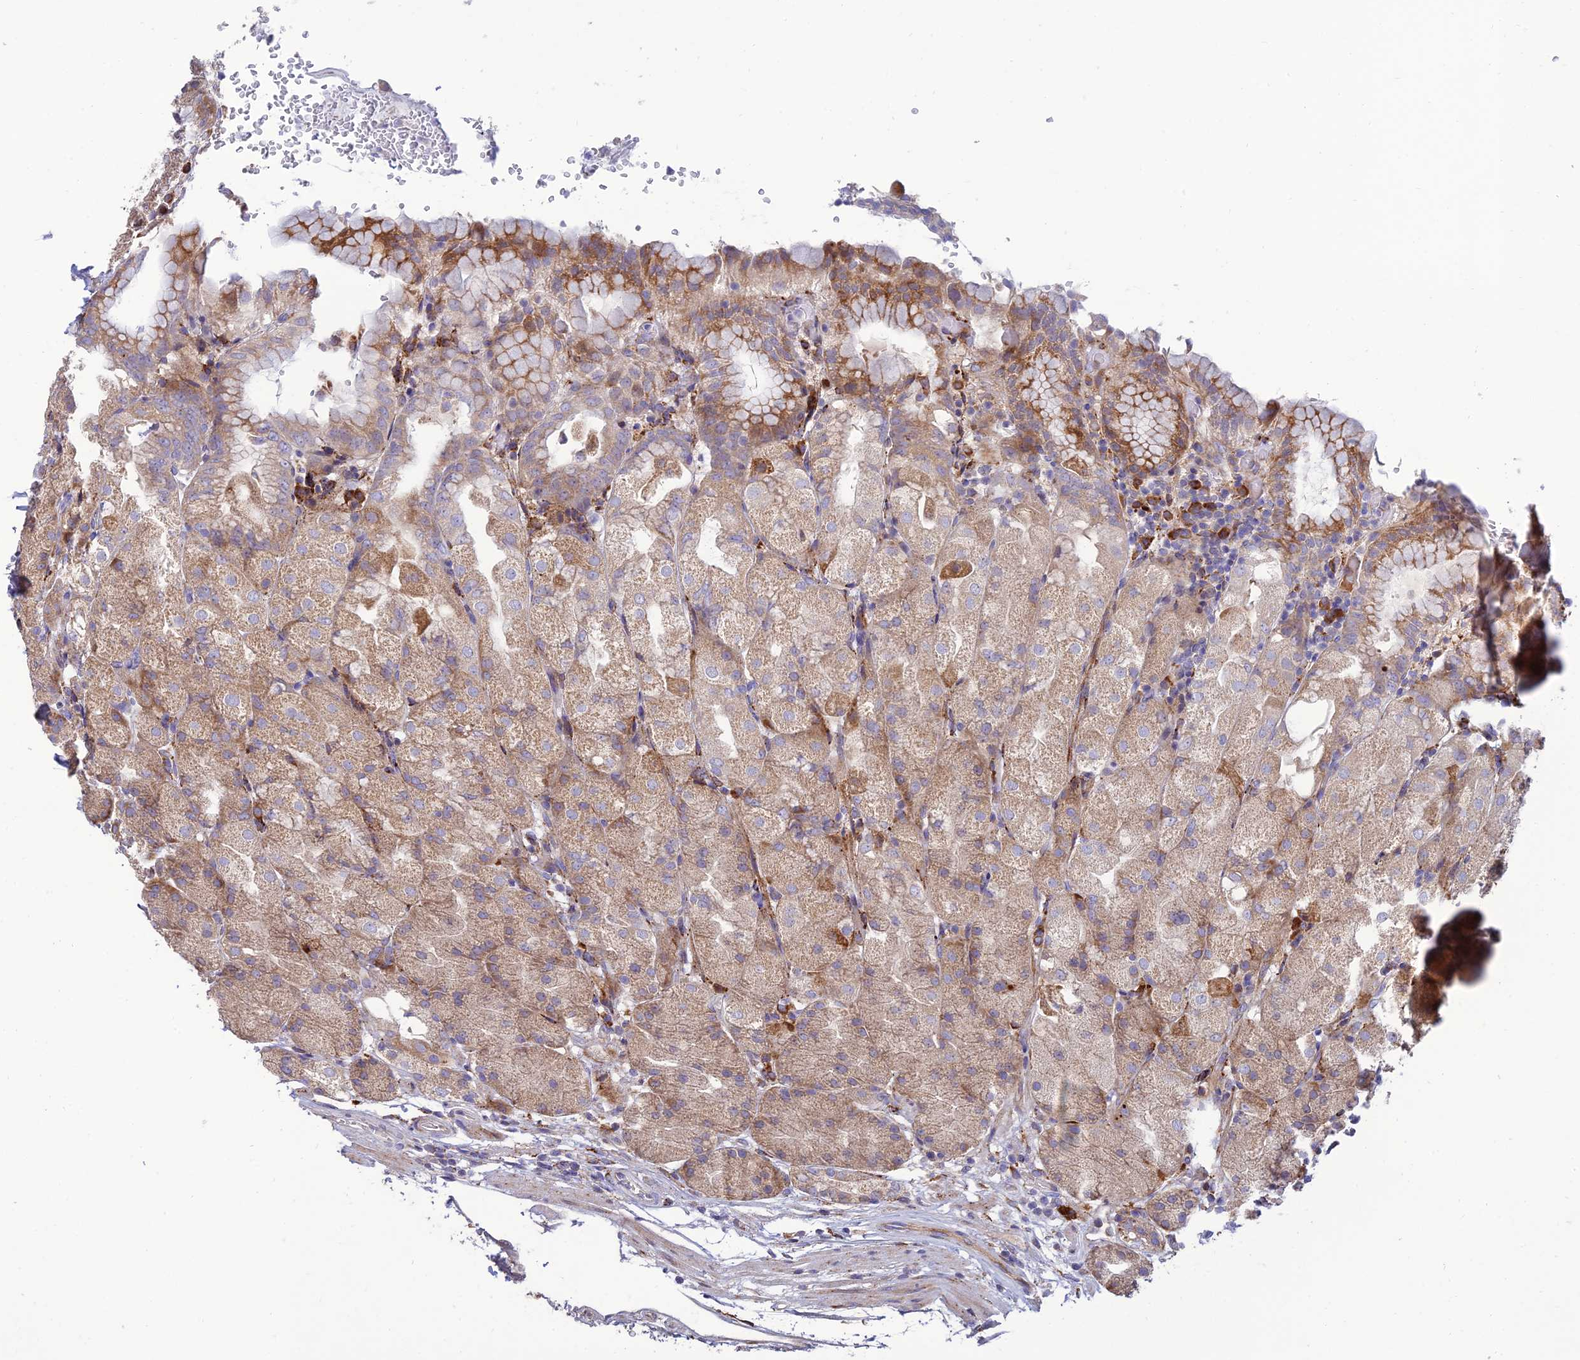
{"staining": {"intensity": "moderate", "quantity": "25%-75%", "location": "cytoplasmic/membranous"}, "tissue": "stomach", "cell_type": "Glandular cells", "image_type": "normal", "snomed": [{"axis": "morphology", "description": "Normal tissue, NOS"}, {"axis": "topography", "description": "Stomach, upper"}, {"axis": "topography", "description": "Stomach, lower"}], "caption": "Brown immunohistochemical staining in benign stomach reveals moderate cytoplasmic/membranous expression in approximately 25%-75% of glandular cells.", "gene": "RCN3", "patient": {"sex": "male", "age": 62}}